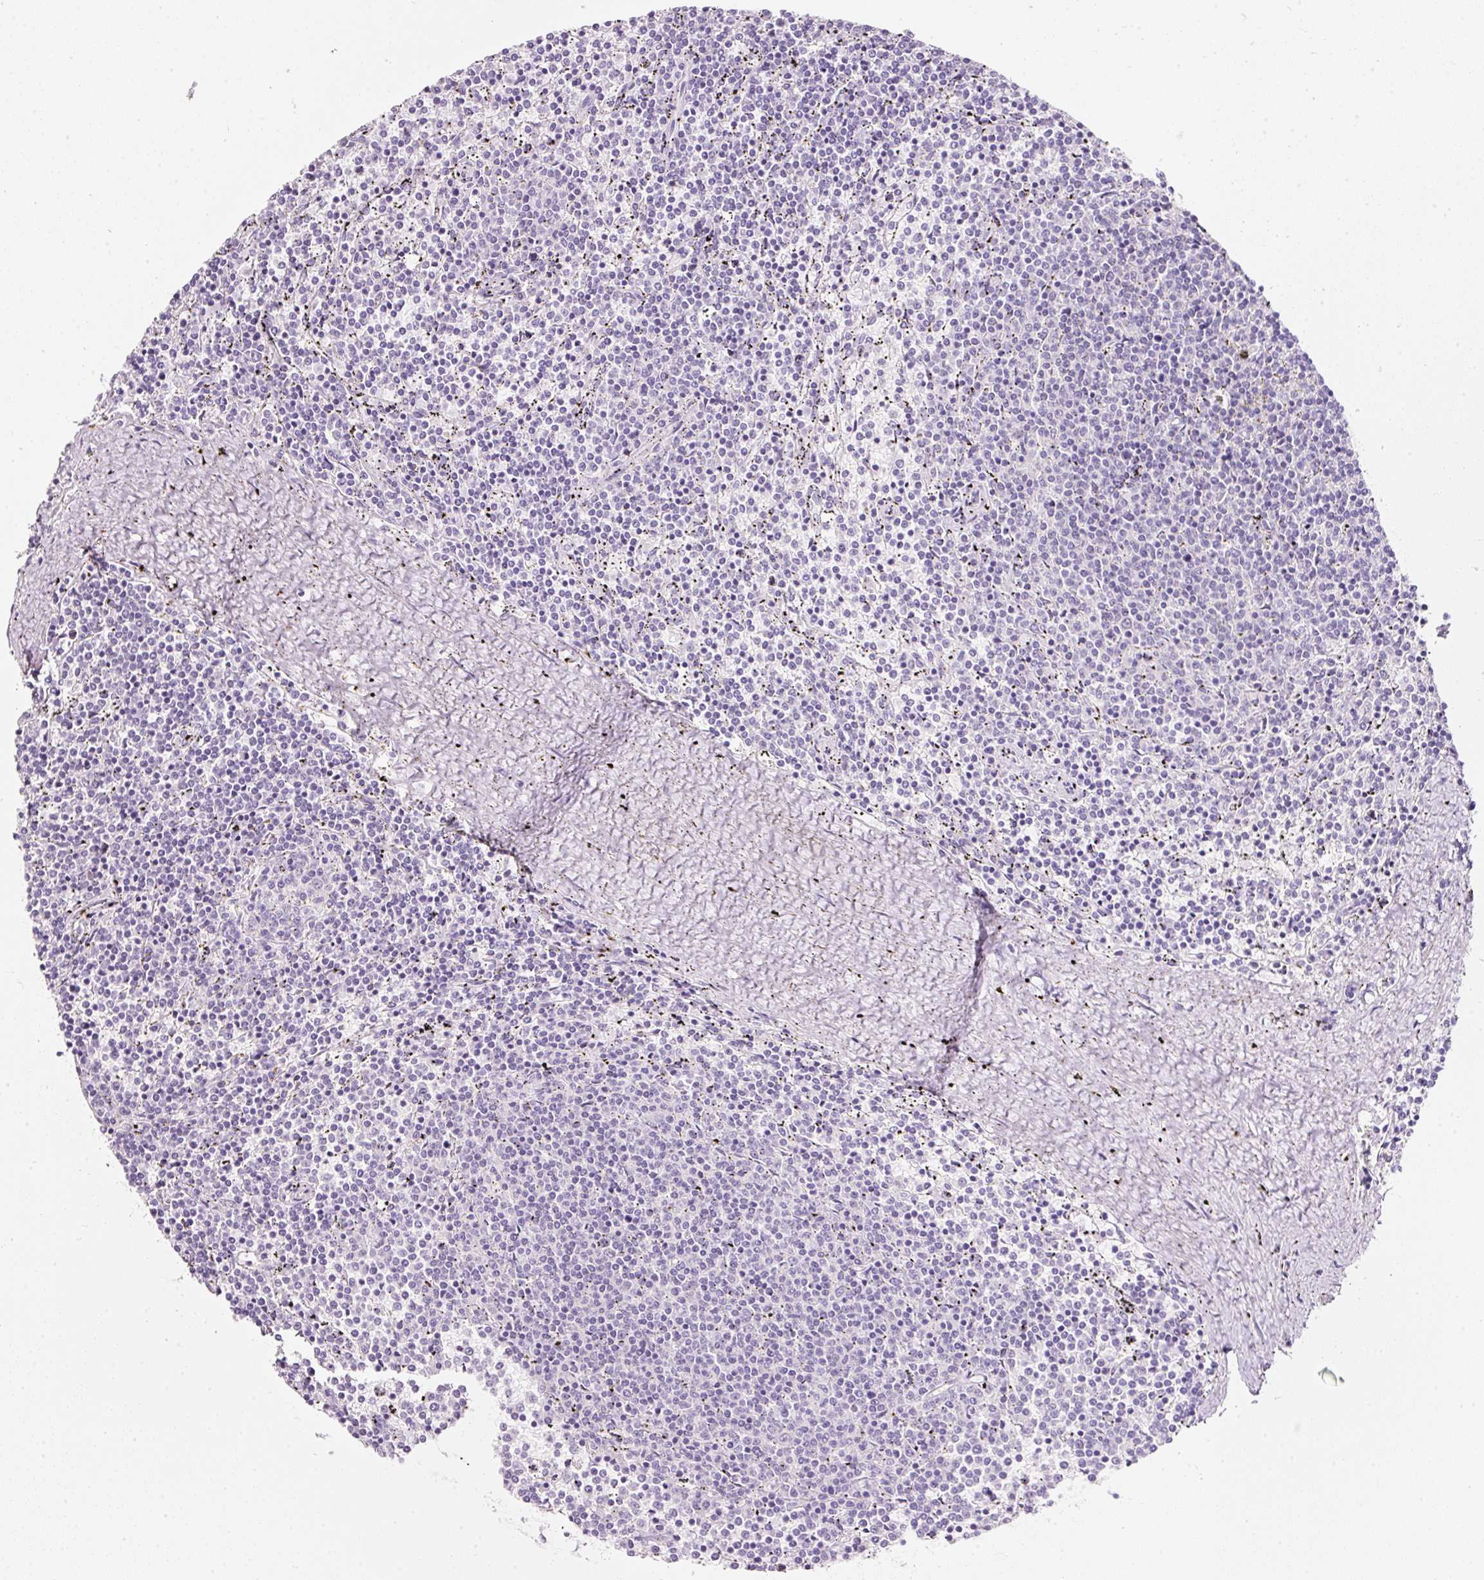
{"staining": {"intensity": "negative", "quantity": "none", "location": "none"}, "tissue": "lymphoma", "cell_type": "Tumor cells", "image_type": "cancer", "snomed": [{"axis": "morphology", "description": "Malignant lymphoma, non-Hodgkin's type, Low grade"}, {"axis": "topography", "description": "Spleen"}], "caption": "DAB immunohistochemical staining of malignant lymphoma, non-Hodgkin's type (low-grade) displays no significant positivity in tumor cells.", "gene": "SLC2A2", "patient": {"sex": "female", "age": 50}}